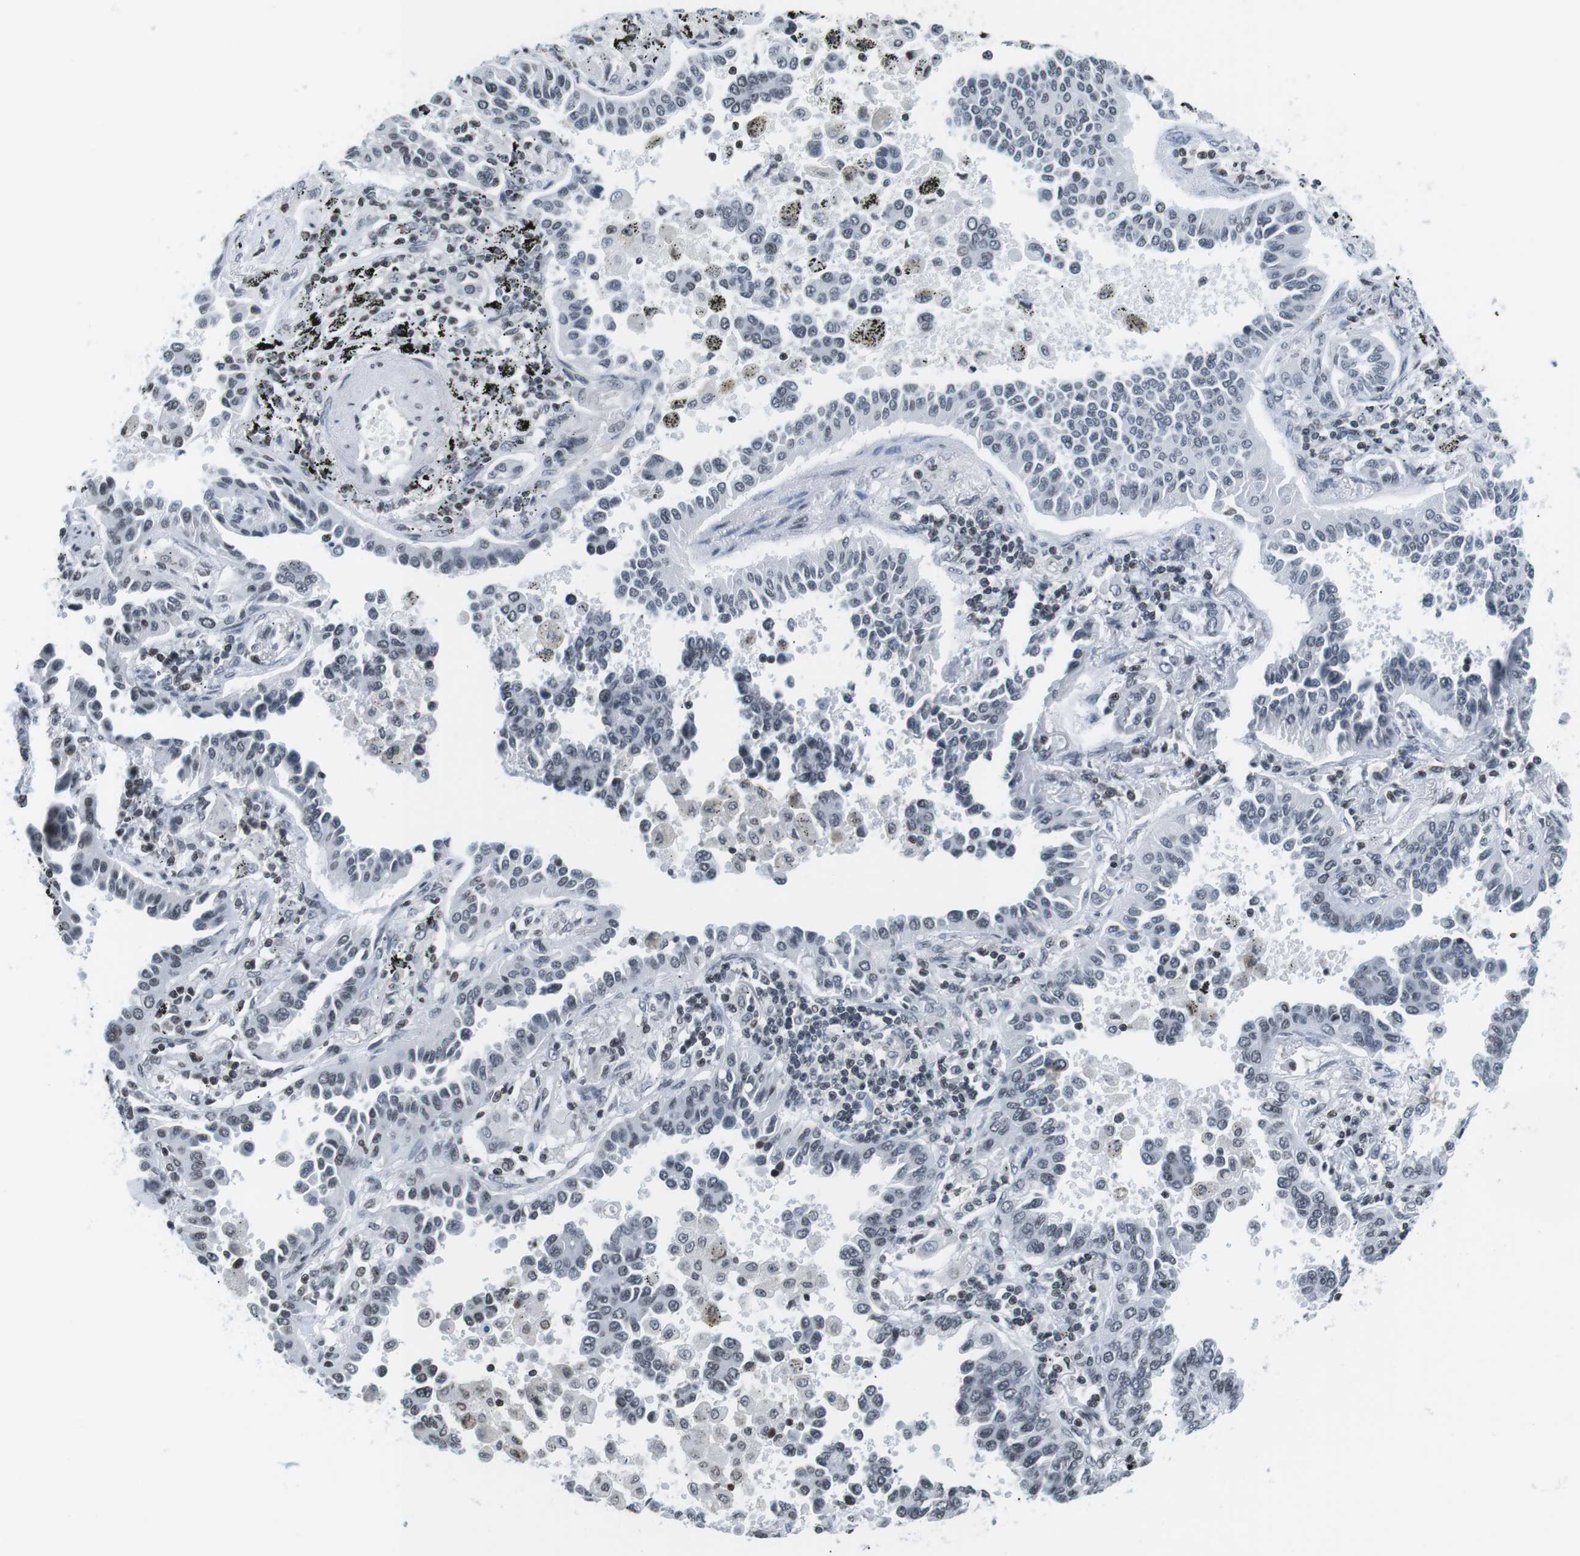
{"staining": {"intensity": "negative", "quantity": "none", "location": "none"}, "tissue": "lung cancer", "cell_type": "Tumor cells", "image_type": "cancer", "snomed": [{"axis": "morphology", "description": "Normal tissue, NOS"}, {"axis": "morphology", "description": "Adenocarcinoma, NOS"}, {"axis": "topography", "description": "Lung"}], "caption": "A photomicrograph of lung cancer (adenocarcinoma) stained for a protein demonstrates no brown staining in tumor cells.", "gene": "E2F2", "patient": {"sex": "male", "age": 59}}